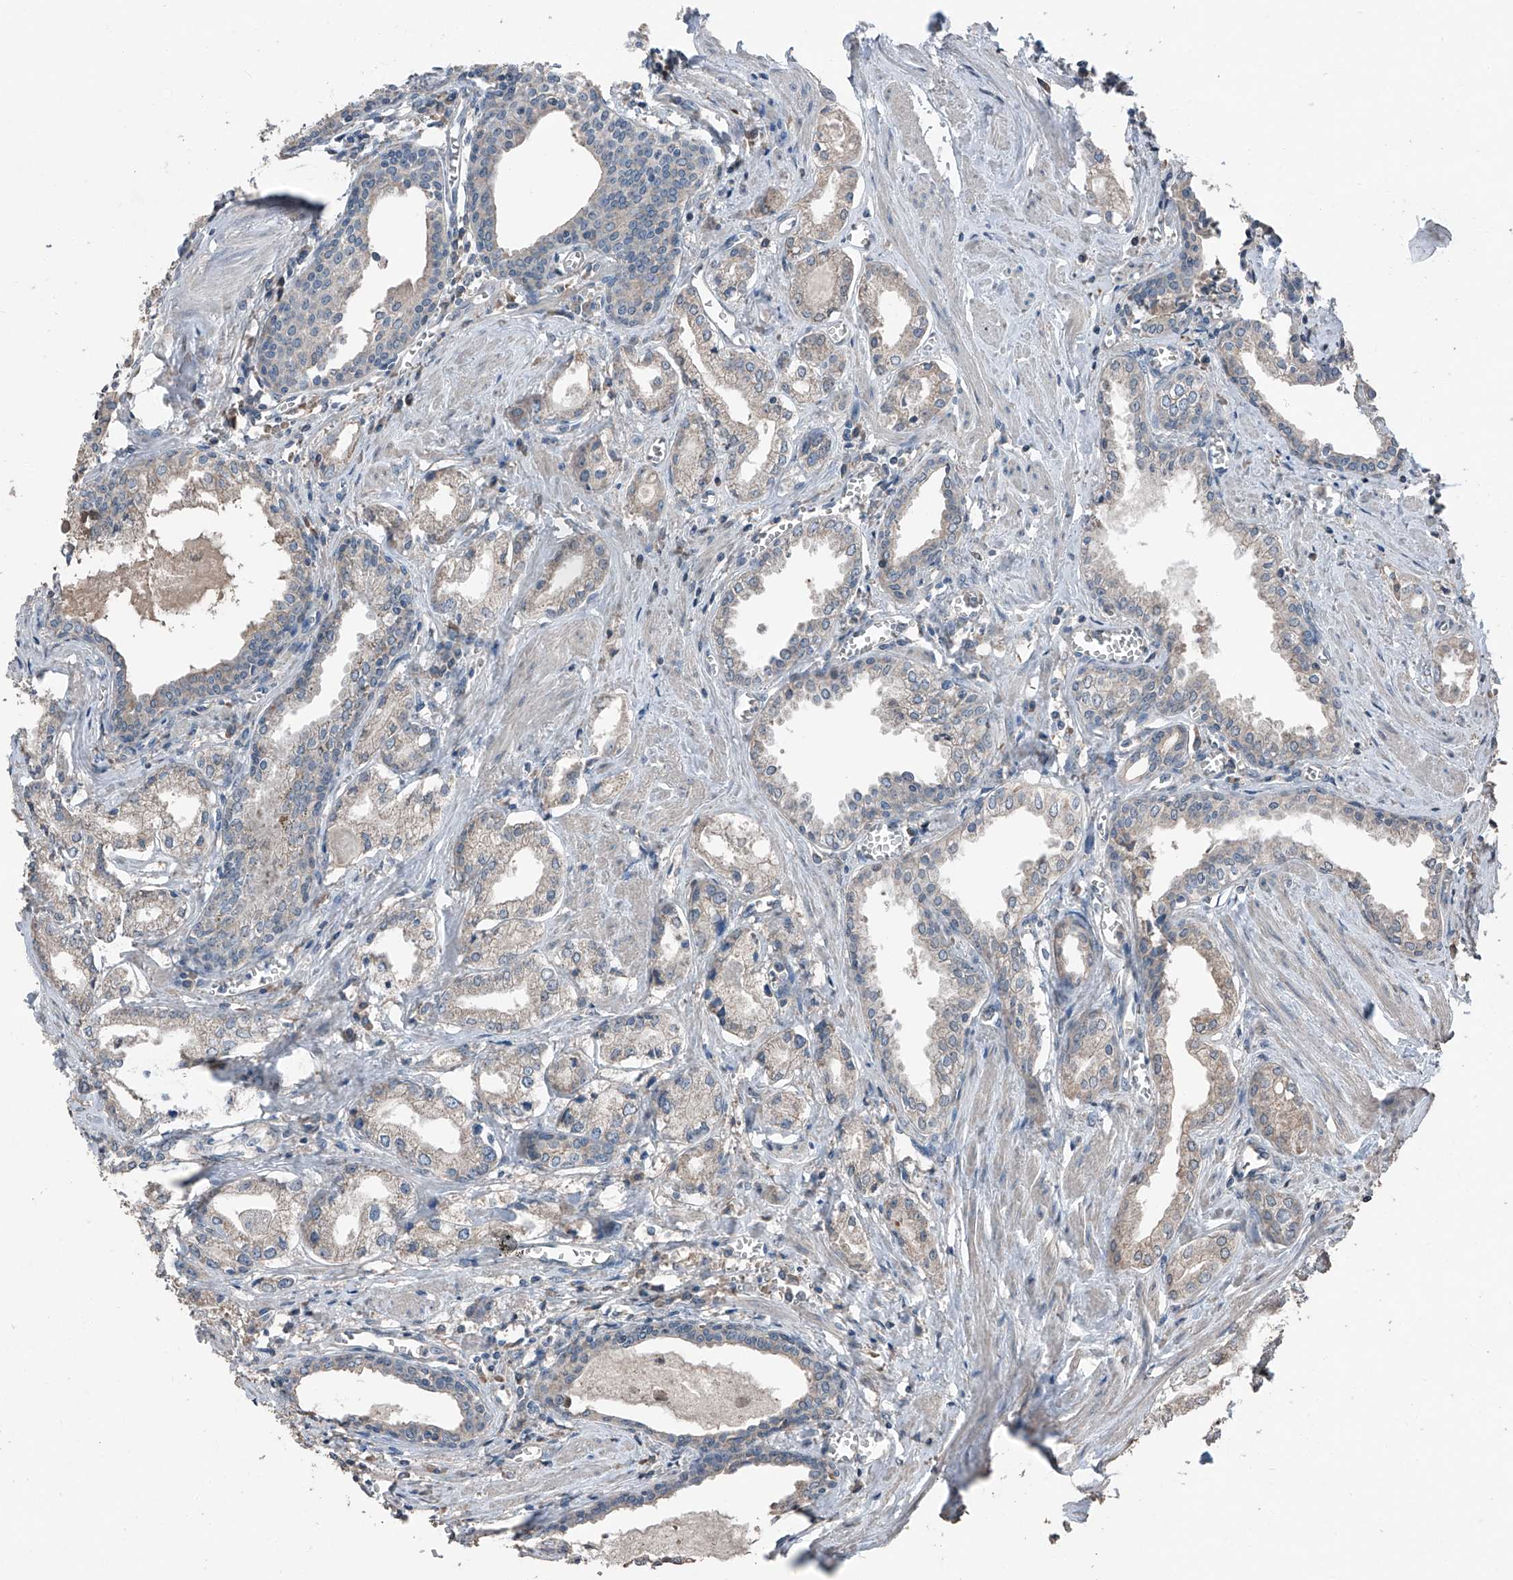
{"staining": {"intensity": "negative", "quantity": "none", "location": "none"}, "tissue": "prostate cancer", "cell_type": "Tumor cells", "image_type": "cancer", "snomed": [{"axis": "morphology", "description": "Adenocarcinoma, Low grade"}, {"axis": "topography", "description": "Prostate"}], "caption": "Tumor cells show no significant staining in prostate low-grade adenocarcinoma.", "gene": "MAMLD1", "patient": {"sex": "male", "age": 60}}